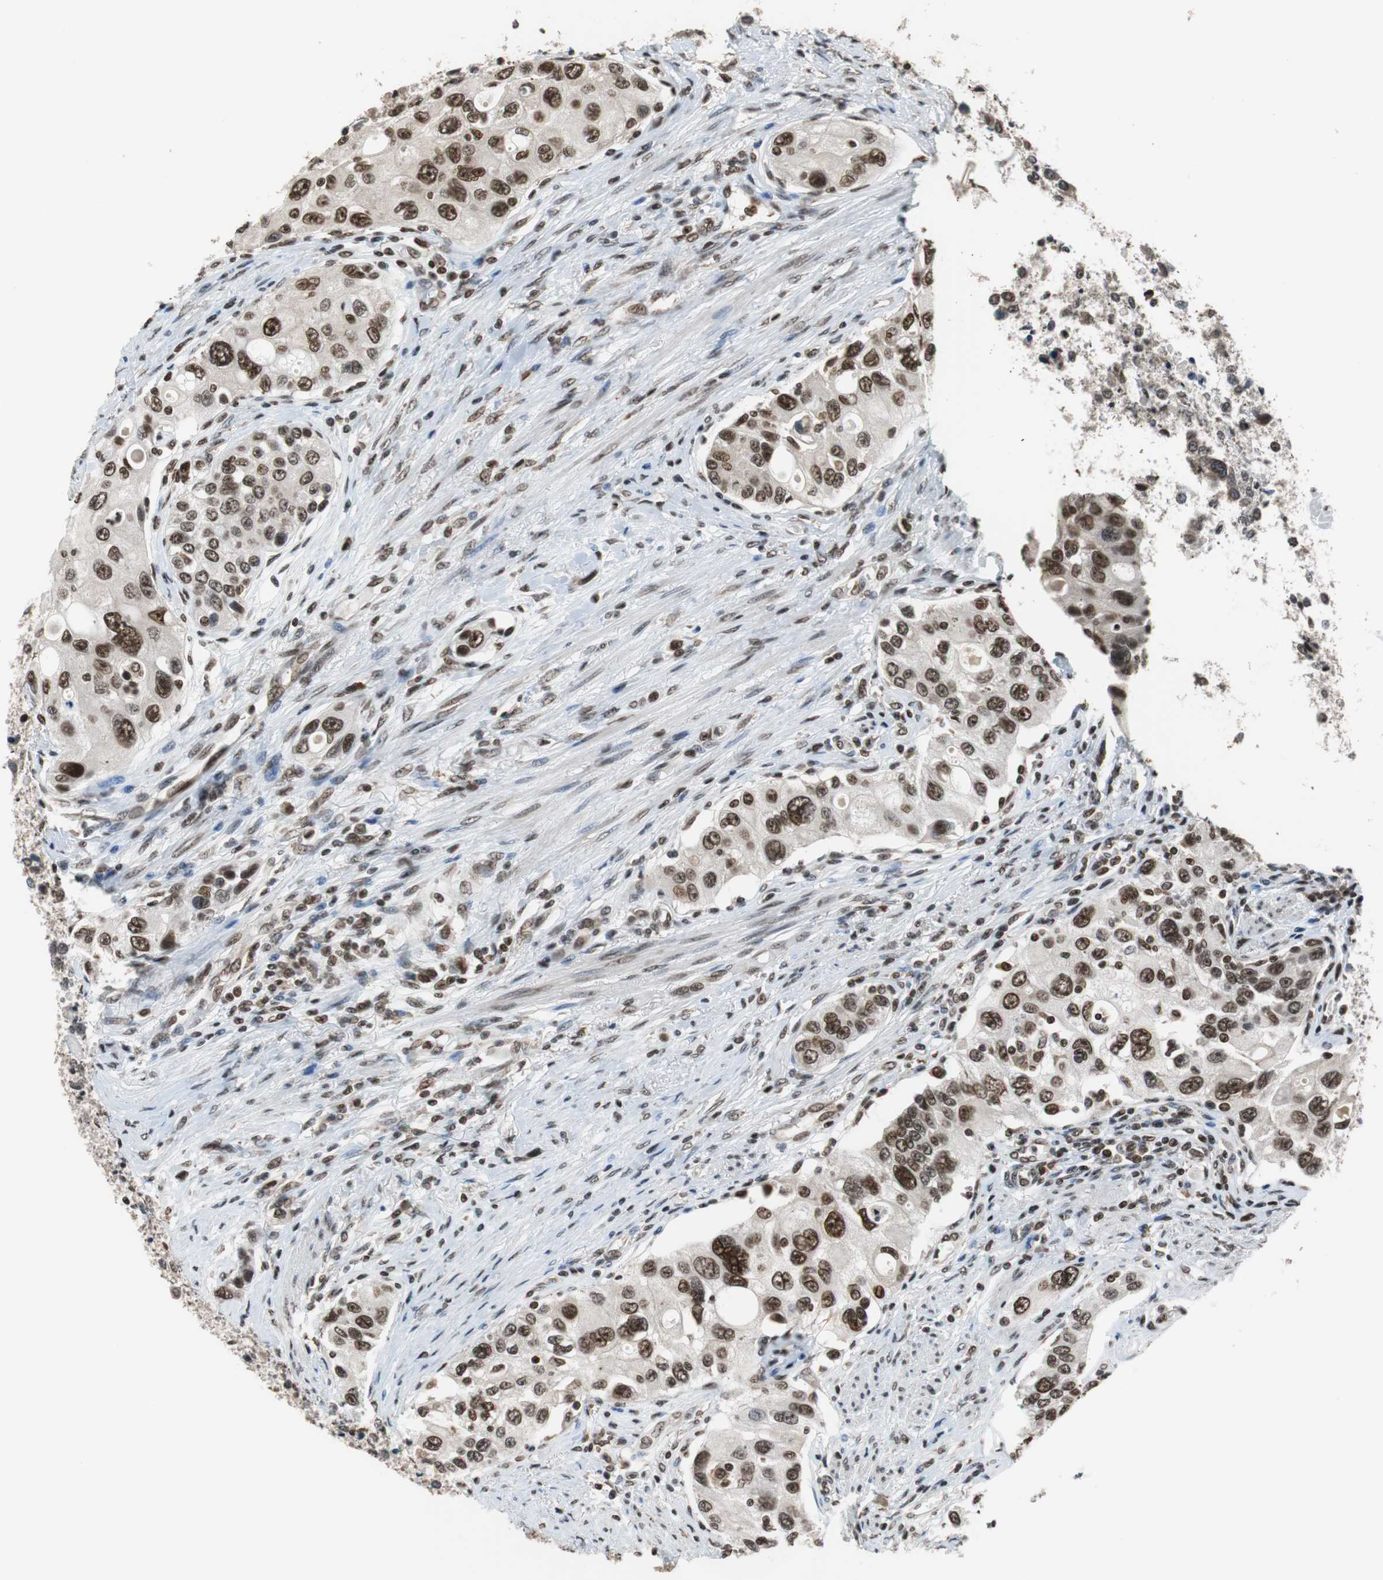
{"staining": {"intensity": "strong", "quantity": ">75%", "location": "nuclear"}, "tissue": "urothelial cancer", "cell_type": "Tumor cells", "image_type": "cancer", "snomed": [{"axis": "morphology", "description": "Urothelial carcinoma, High grade"}, {"axis": "topography", "description": "Urinary bladder"}], "caption": "This histopathology image shows IHC staining of urothelial cancer, with high strong nuclear positivity in about >75% of tumor cells.", "gene": "REST", "patient": {"sex": "female", "age": 56}}